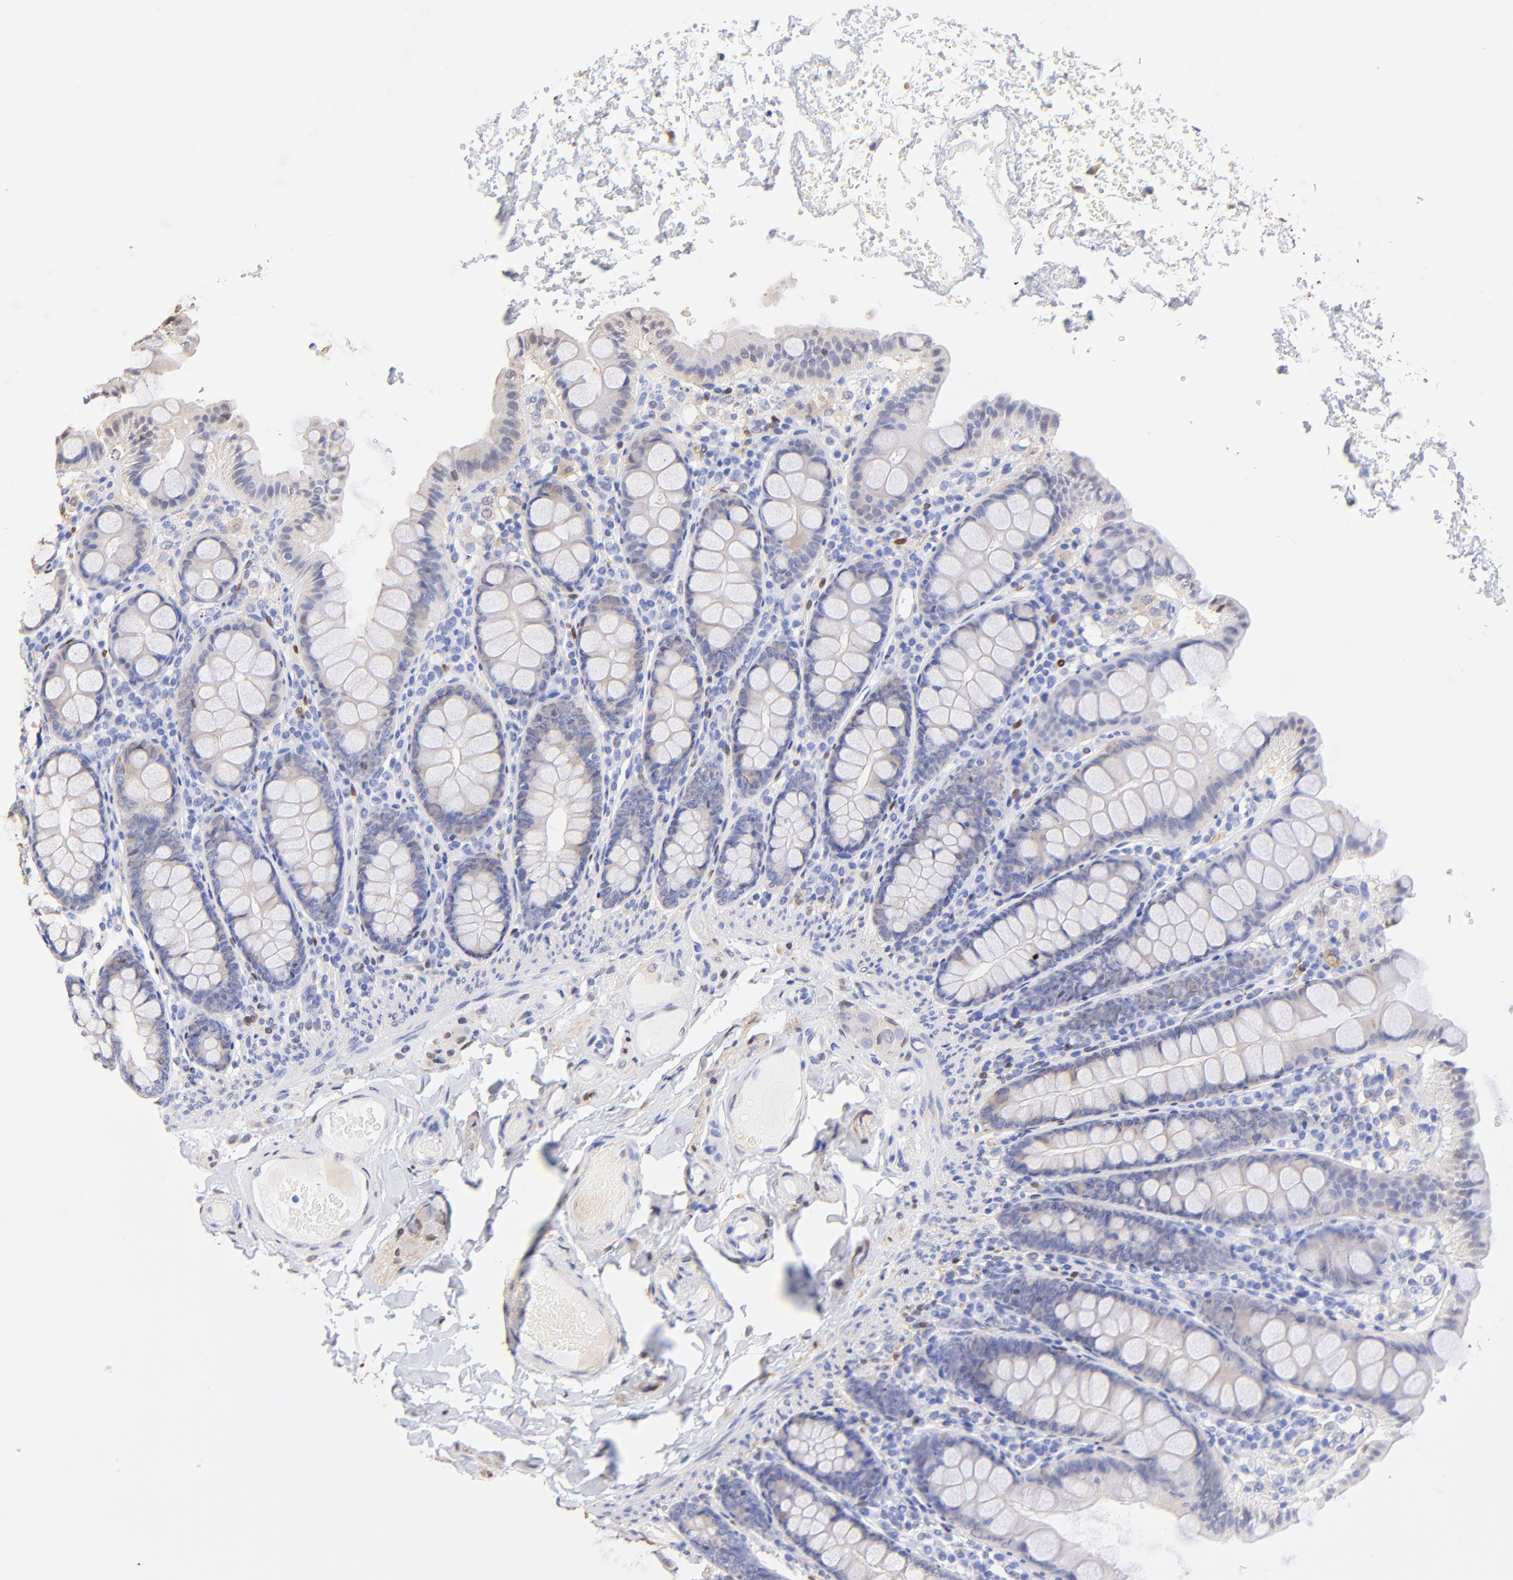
{"staining": {"intensity": "negative", "quantity": "none", "location": "none"}, "tissue": "colon", "cell_type": "Endothelial cells", "image_type": "normal", "snomed": [{"axis": "morphology", "description": "Normal tissue, NOS"}, {"axis": "topography", "description": "Colon"}], "caption": "The micrograph exhibits no staining of endothelial cells in unremarkable colon.", "gene": "ALDH1A1", "patient": {"sex": "female", "age": 61}}